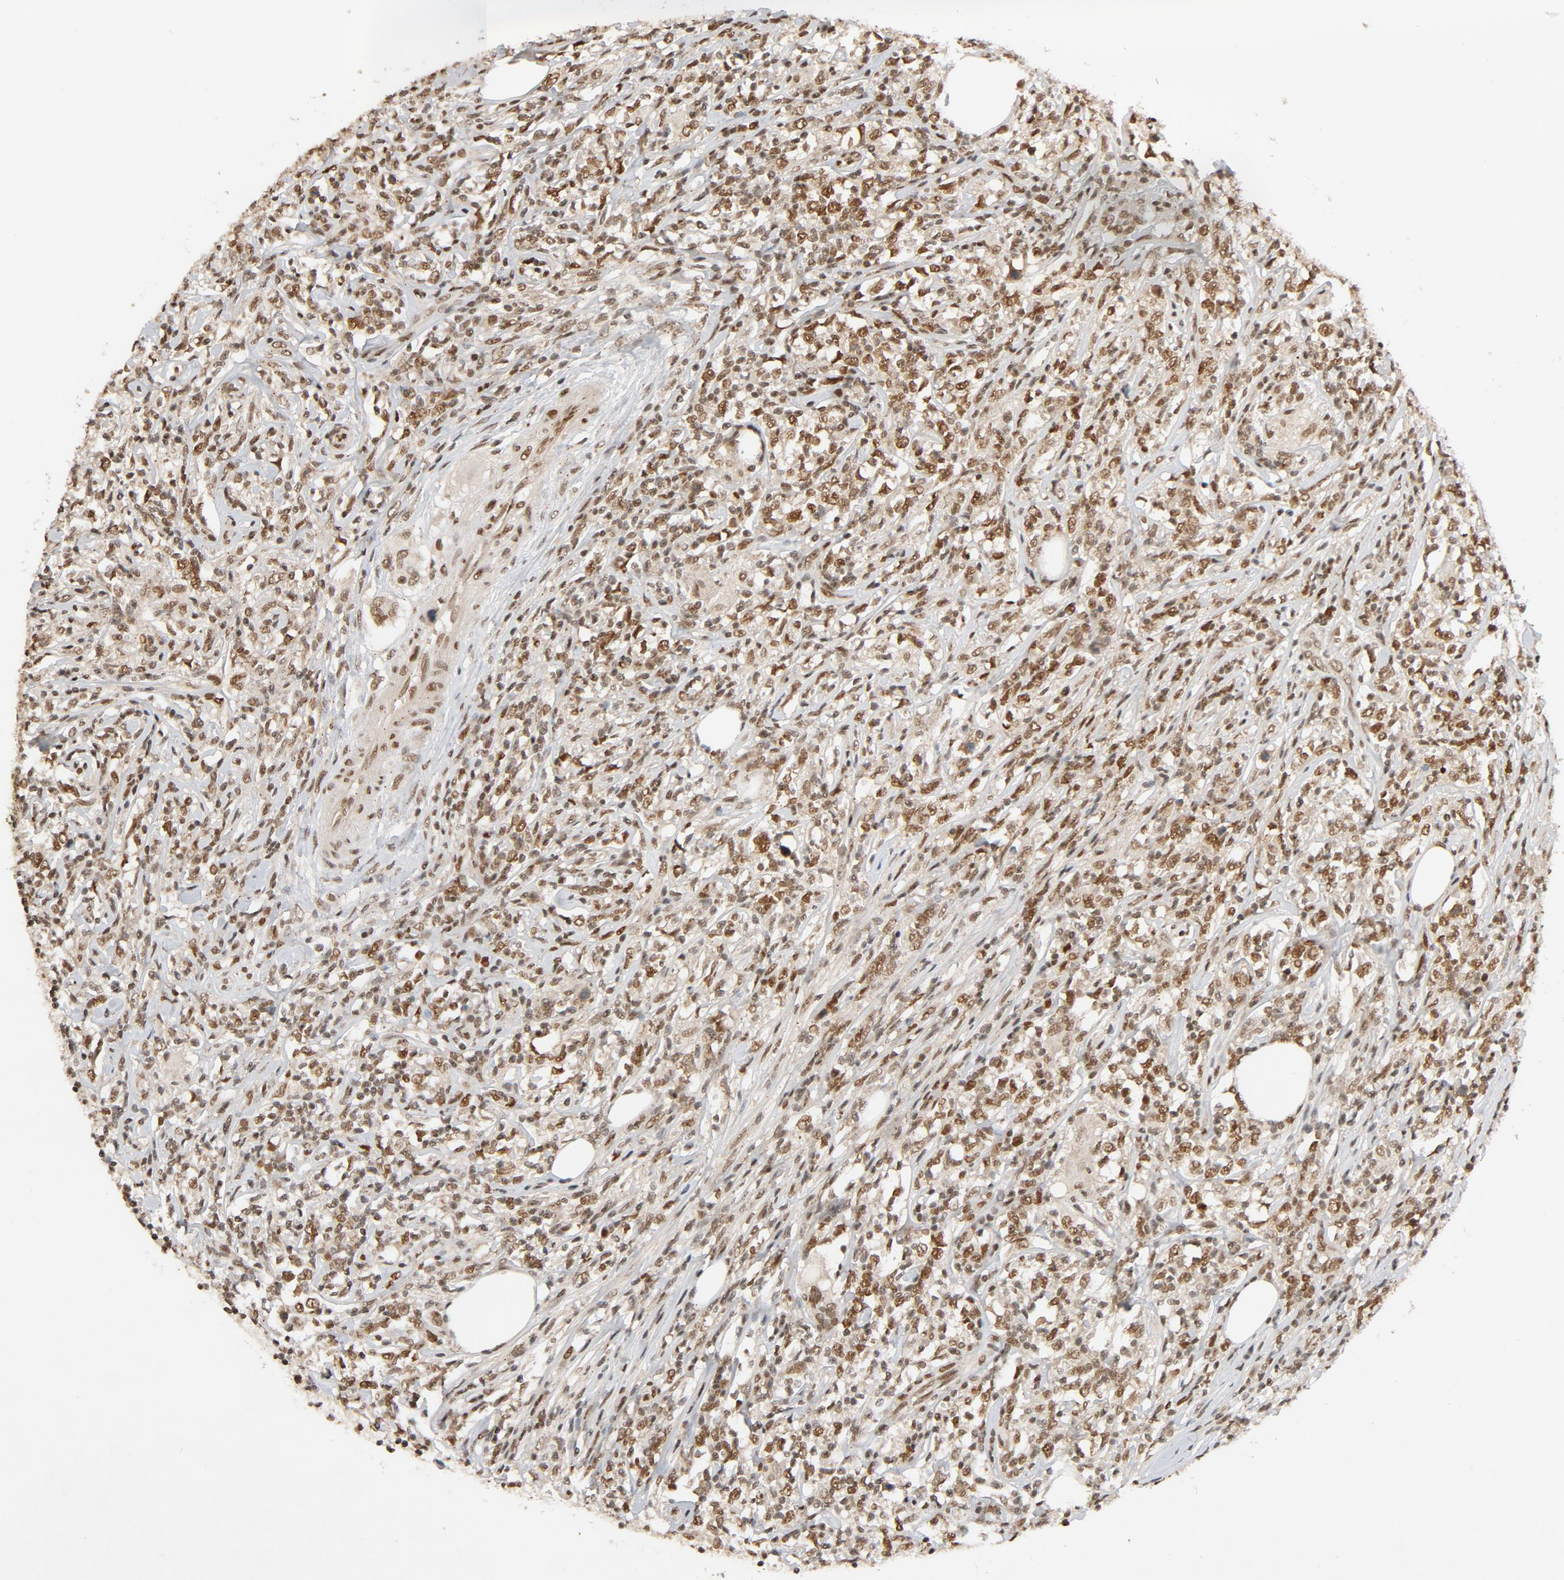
{"staining": {"intensity": "moderate", "quantity": ">75%", "location": "nuclear"}, "tissue": "lymphoma", "cell_type": "Tumor cells", "image_type": "cancer", "snomed": [{"axis": "morphology", "description": "Malignant lymphoma, non-Hodgkin's type, High grade"}, {"axis": "topography", "description": "Lymph node"}], "caption": "Immunohistochemical staining of human malignant lymphoma, non-Hodgkin's type (high-grade) demonstrates medium levels of moderate nuclear positivity in approximately >75% of tumor cells. Nuclei are stained in blue.", "gene": "SMARCD1", "patient": {"sex": "female", "age": 84}}